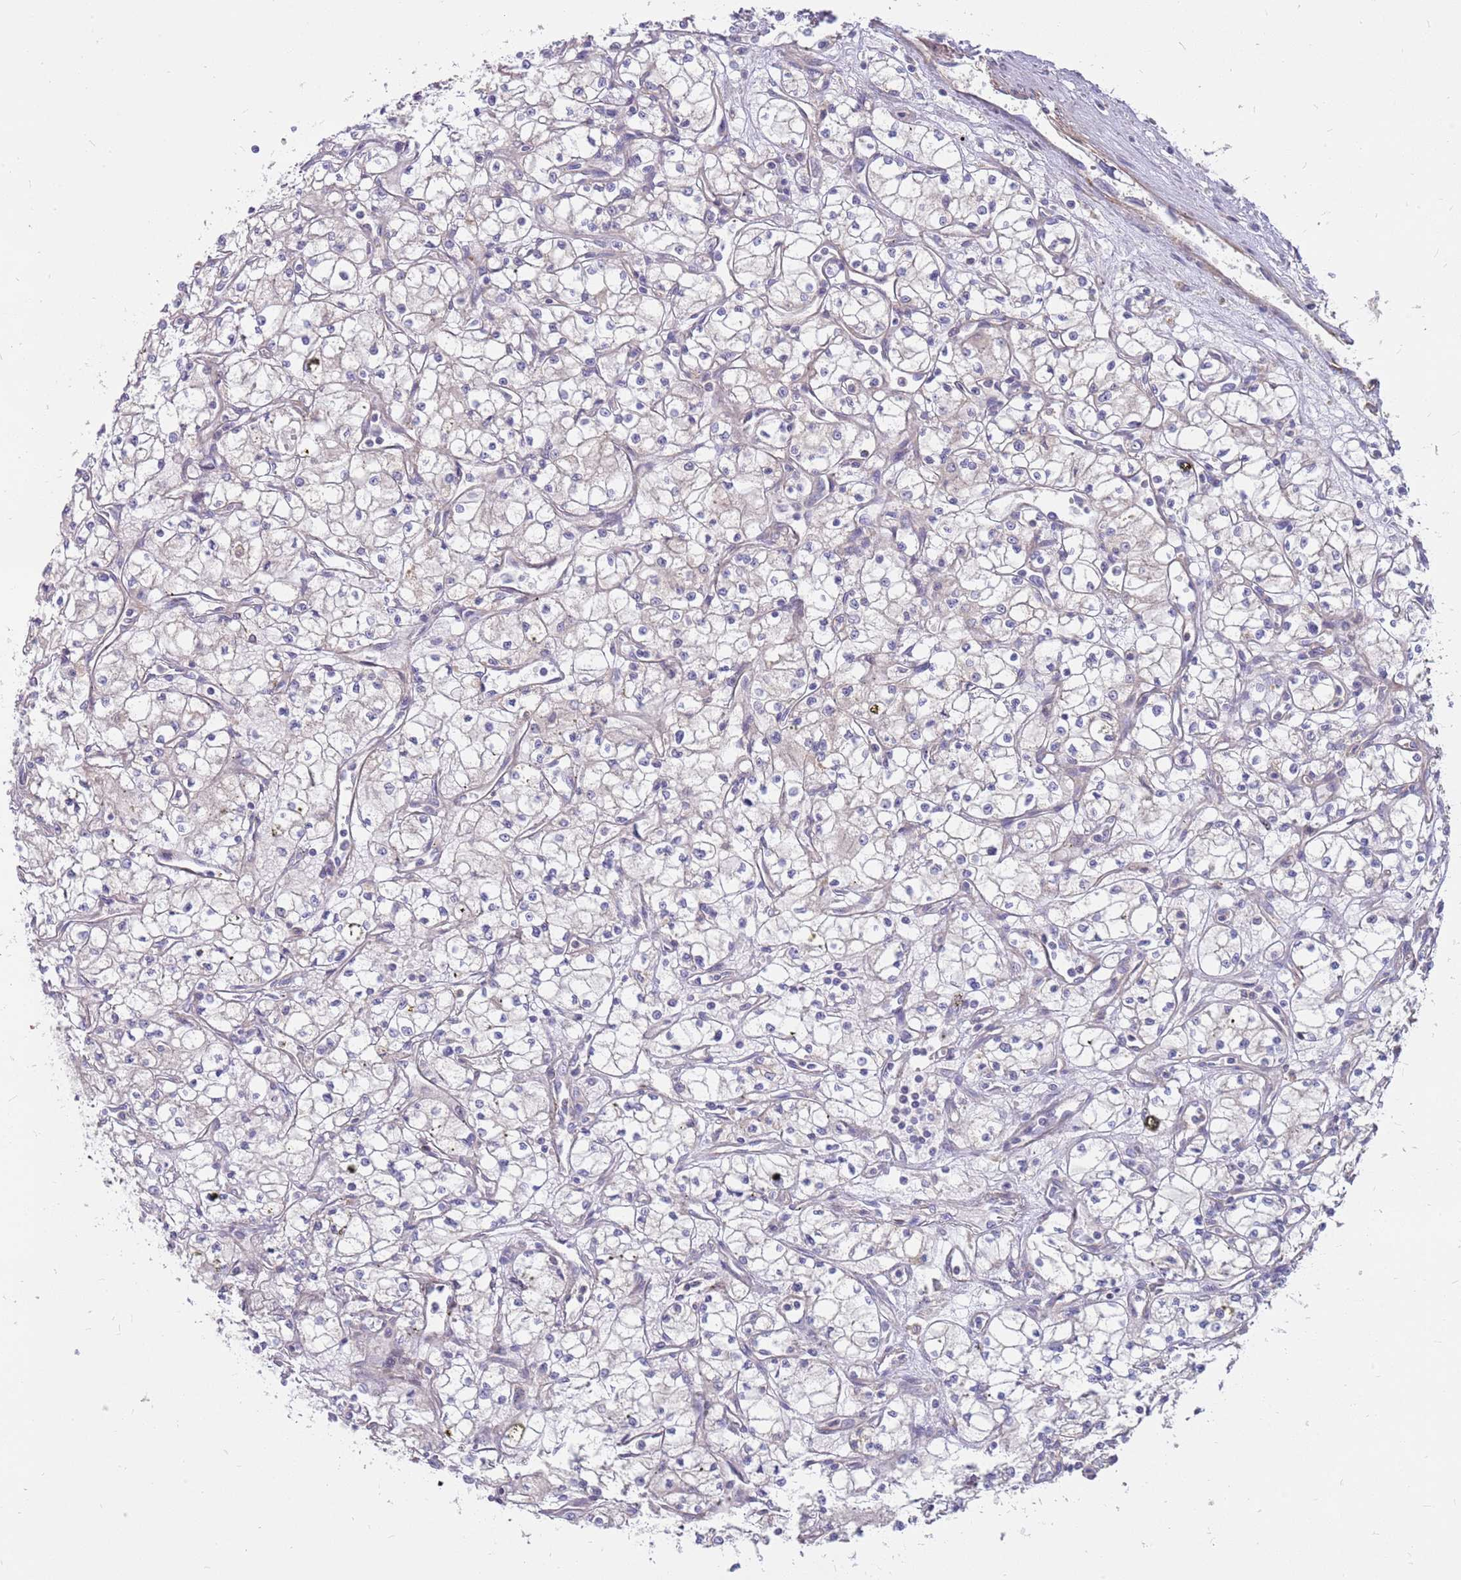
{"staining": {"intensity": "negative", "quantity": "none", "location": "none"}, "tissue": "renal cancer", "cell_type": "Tumor cells", "image_type": "cancer", "snomed": [{"axis": "morphology", "description": "Adenocarcinoma, NOS"}, {"axis": "topography", "description": "Kidney"}], "caption": "The micrograph shows no staining of tumor cells in renal cancer (adenocarcinoma).", "gene": "MVD", "patient": {"sex": "male", "age": 59}}